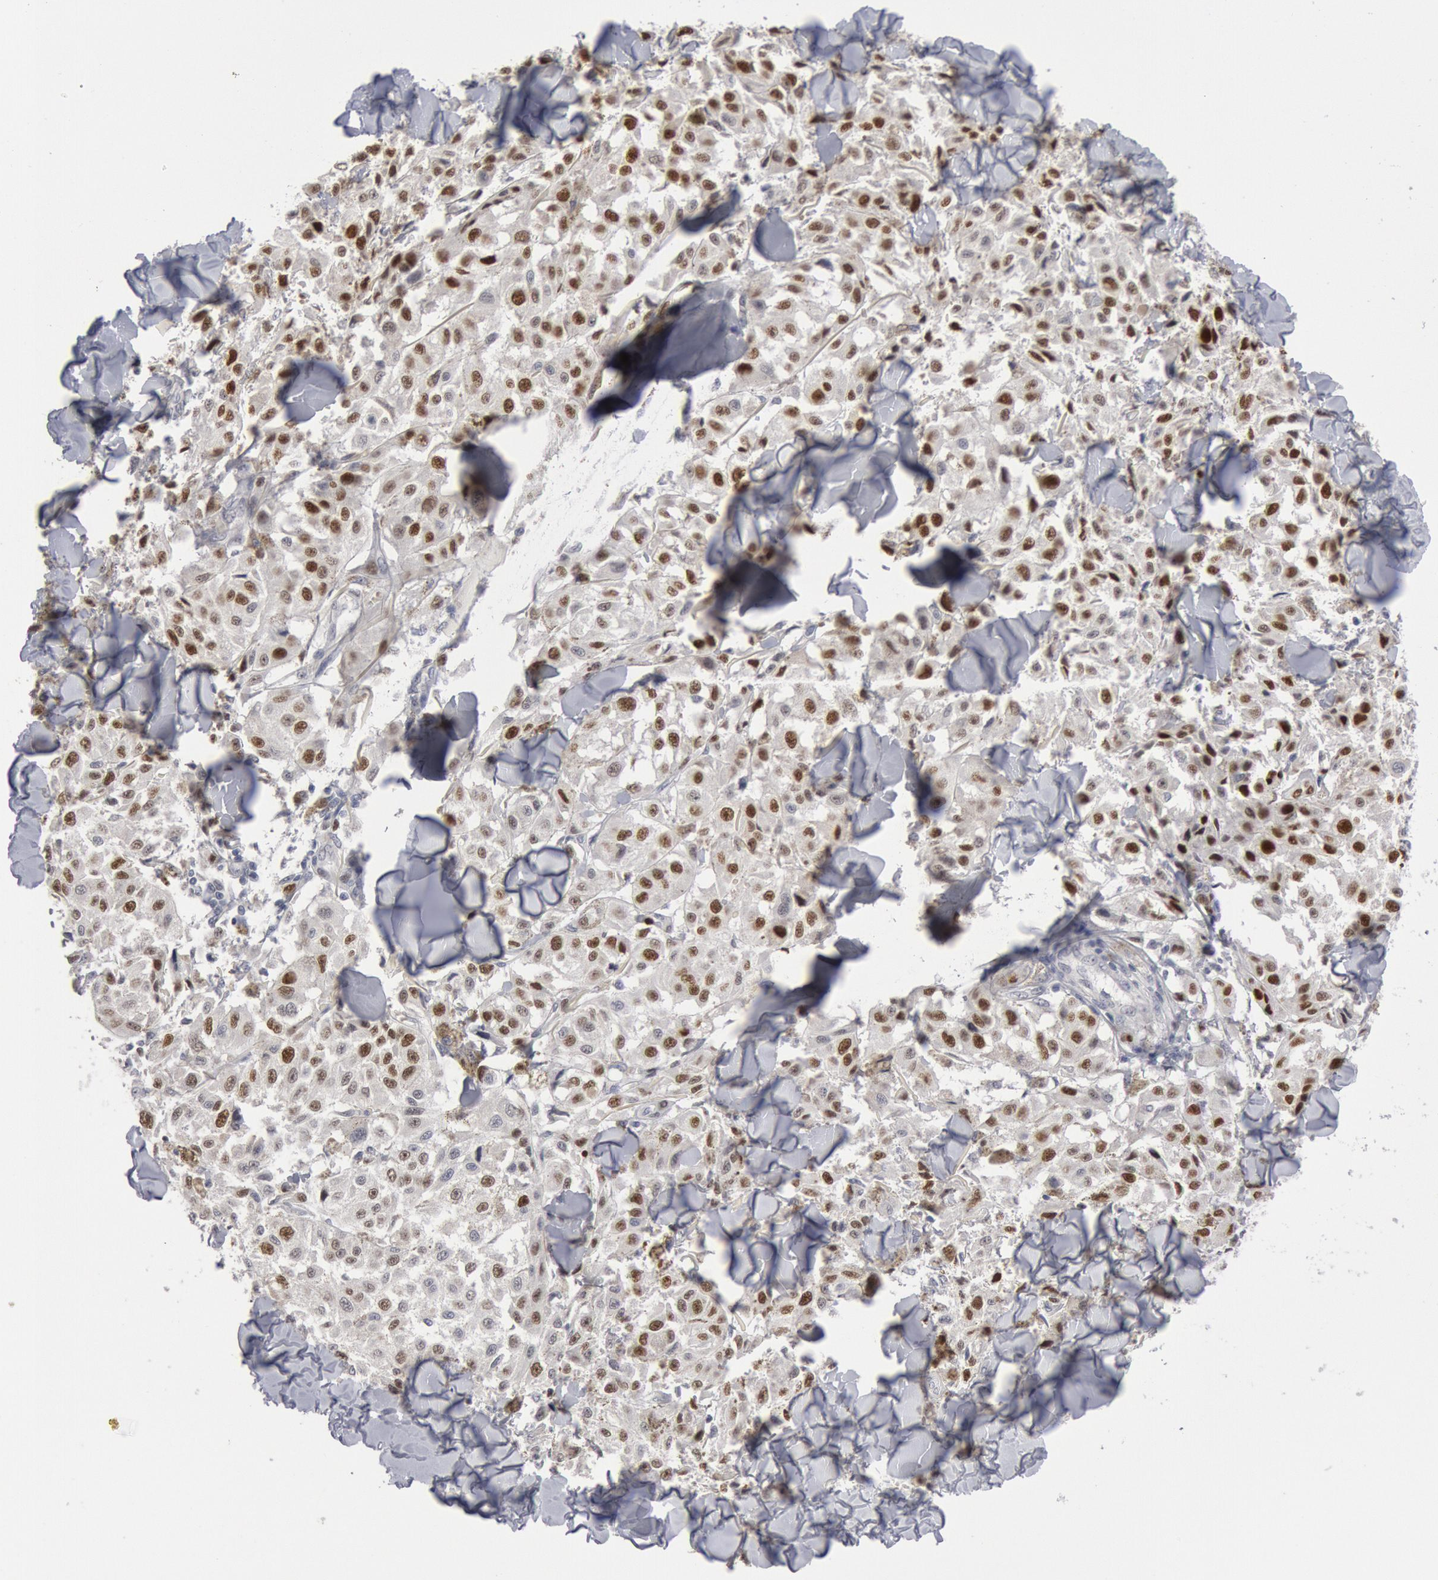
{"staining": {"intensity": "strong", "quantity": "25%-75%", "location": "nuclear"}, "tissue": "melanoma", "cell_type": "Tumor cells", "image_type": "cancer", "snomed": [{"axis": "morphology", "description": "Malignant melanoma, NOS"}, {"axis": "topography", "description": "Skin"}], "caption": "Malignant melanoma stained with a protein marker shows strong staining in tumor cells.", "gene": "WDHD1", "patient": {"sex": "female", "age": 64}}